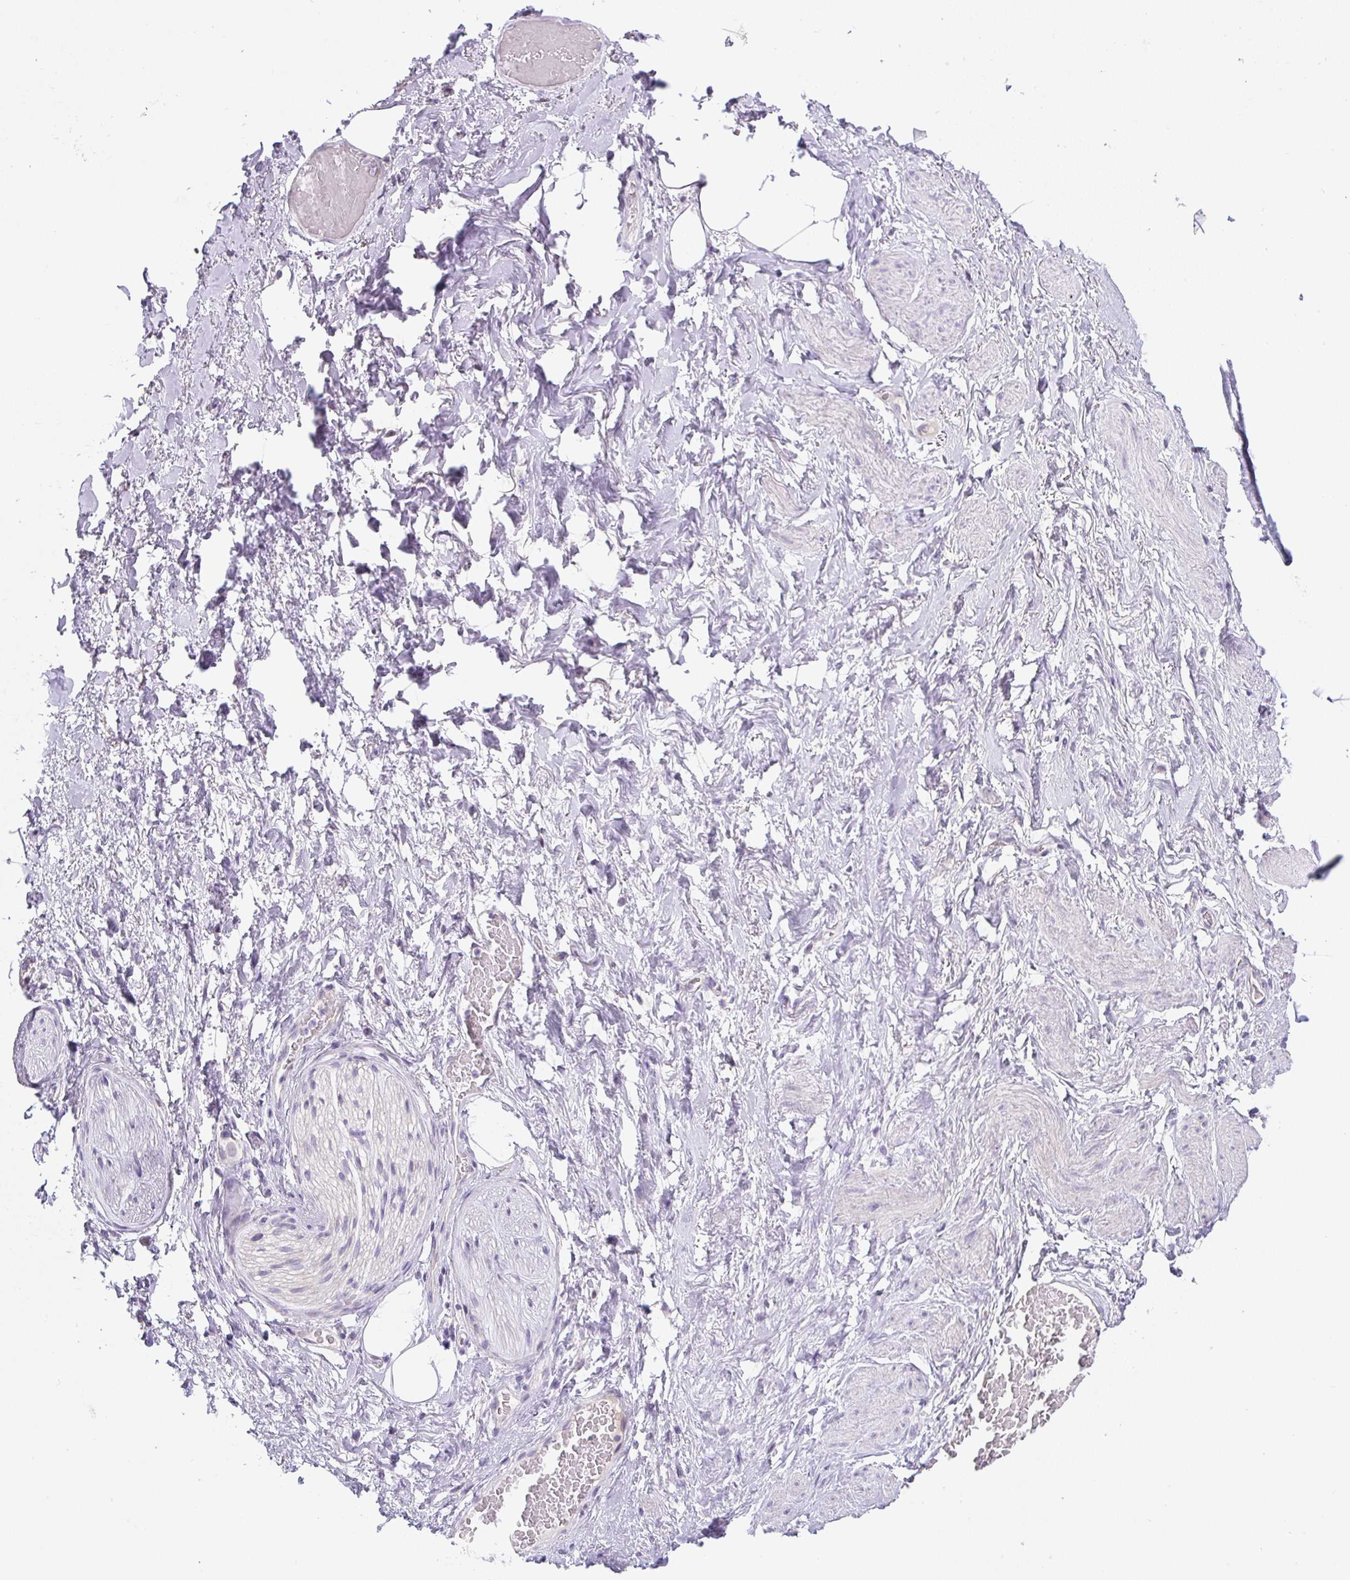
{"staining": {"intensity": "negative", "quantity": "none", "location": "none"}, "tissue": "adipose tissue", "cell_type": "Adipocytes", "image_type": "normal", "snomed": [{"axis": "morphology", "description": "Normal tissue, NOS"}, {"axis": "topography", "description": "Vagina"}, {"axis": "topography", "description": "Peripheral nerve tissue"}], "caption": "DAB (3,3'-diaminobenzidine) immunohistochemical staining of normal human adipose tissue exhibits no significant staining in adipocytes. (DAB immunohistochemistry with hematoxylin counter stain).", "gene": "ADAMTS19", "patient": {"sex": "female", "age": 71}}